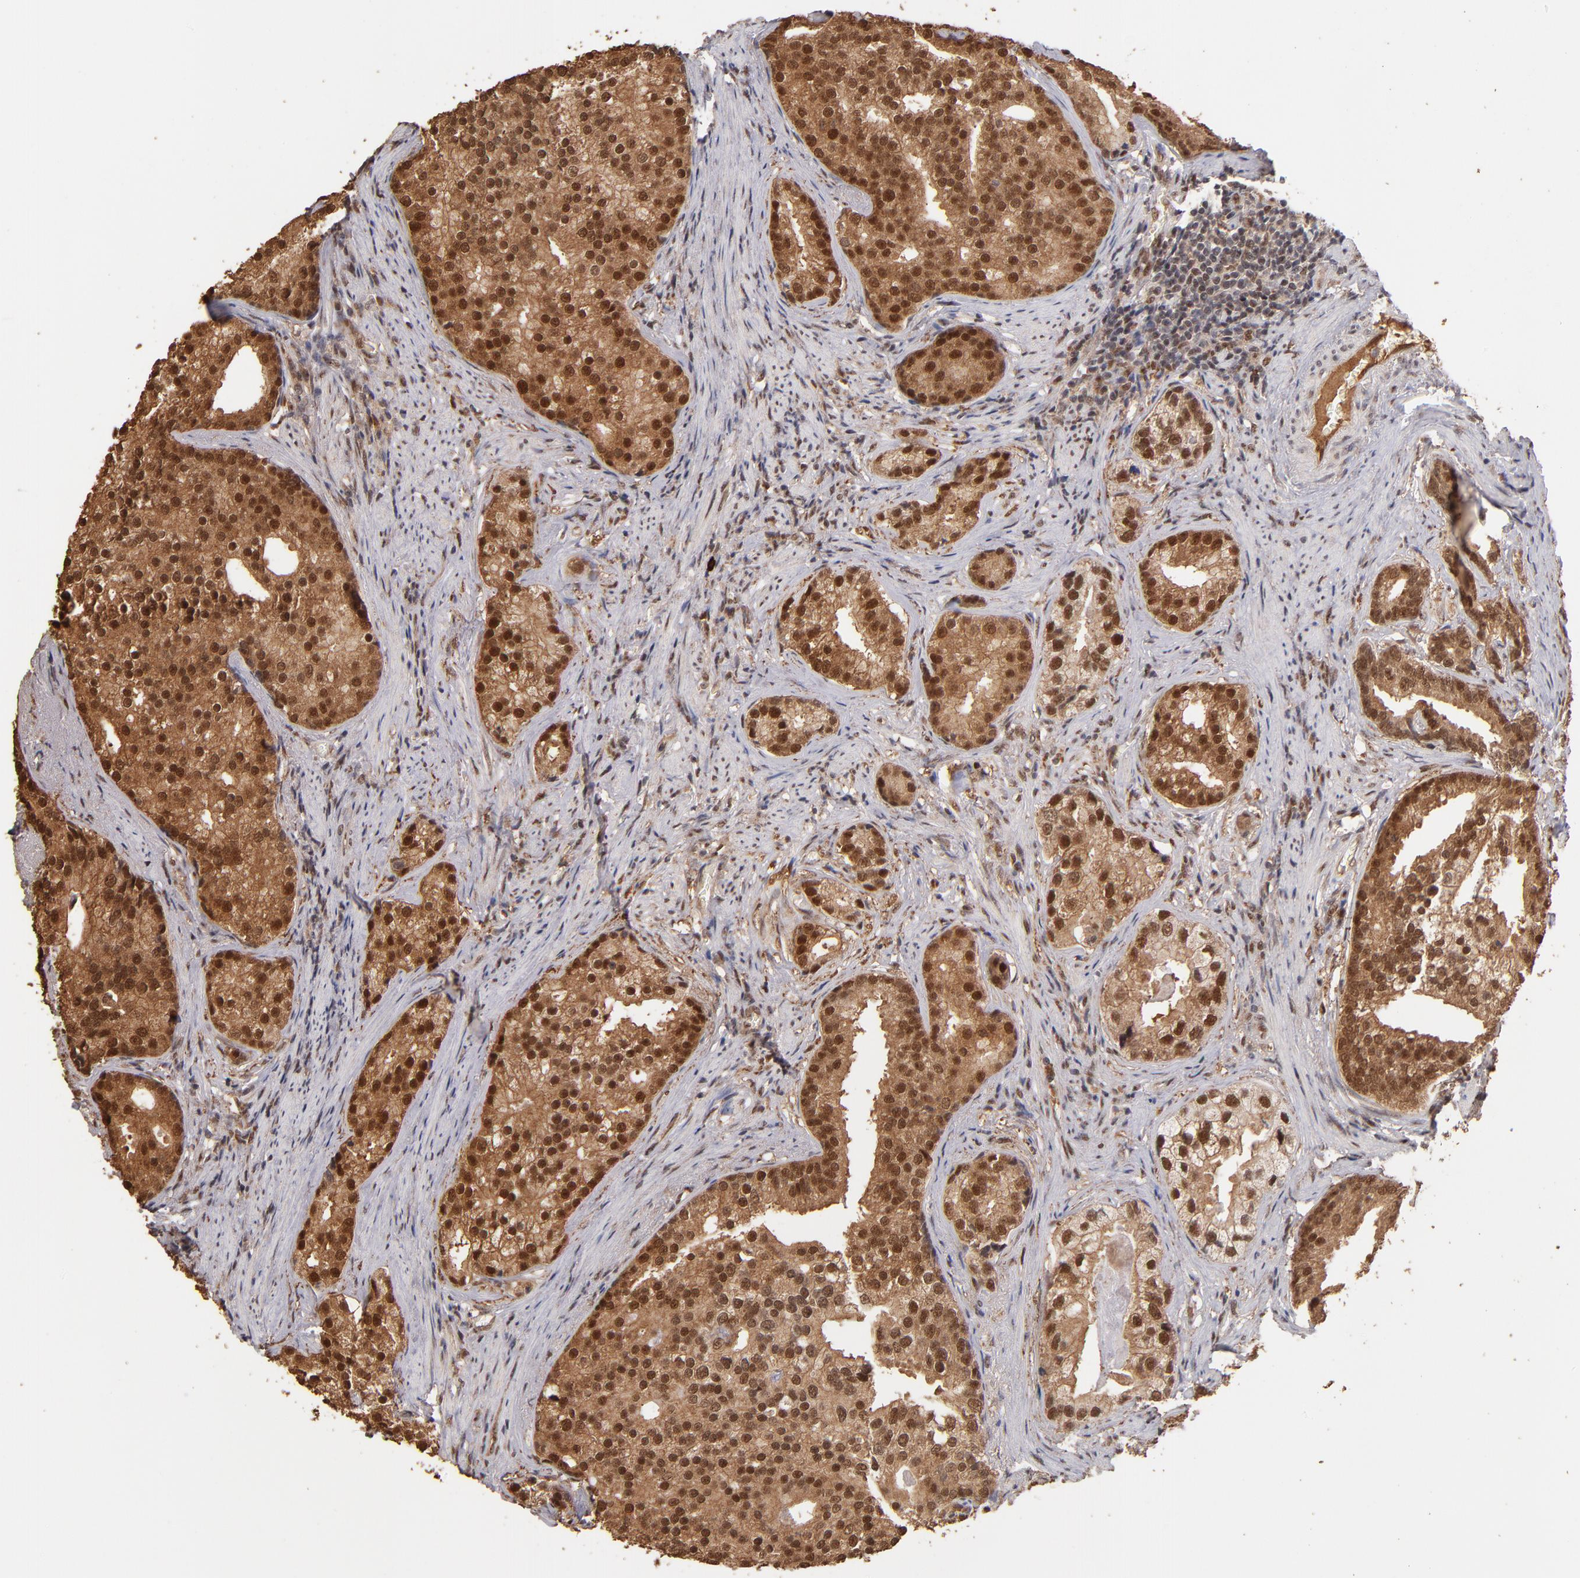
{"staining": {"intensity": "moderate", "quantity": ">75%", "location": "cytoplasmic/membranous,nuclear"}, "tissue": "prostate cancer", "cell_type": "Tumor cells", "image_type": "cancer", "snomed": [{"axis": "morphology", "description": "Adenocarcinoma, Low grade"}, {"axis": "topography", "description": "Prostate"}], "caption": "Immunohistochemical staining of prostate cancer displays medium levels of moderate cytoplasmic/membranous and nuclear protein positivity in about >75% of tumor cells. The staining was performed using DAB (3,3'-diaminobenzidine), with brown indicating positive protein expression. Nuclei are stained blue with hematoxylin.", "gene": "EAPP", "patient": {"sex": "male", "age": 71}}